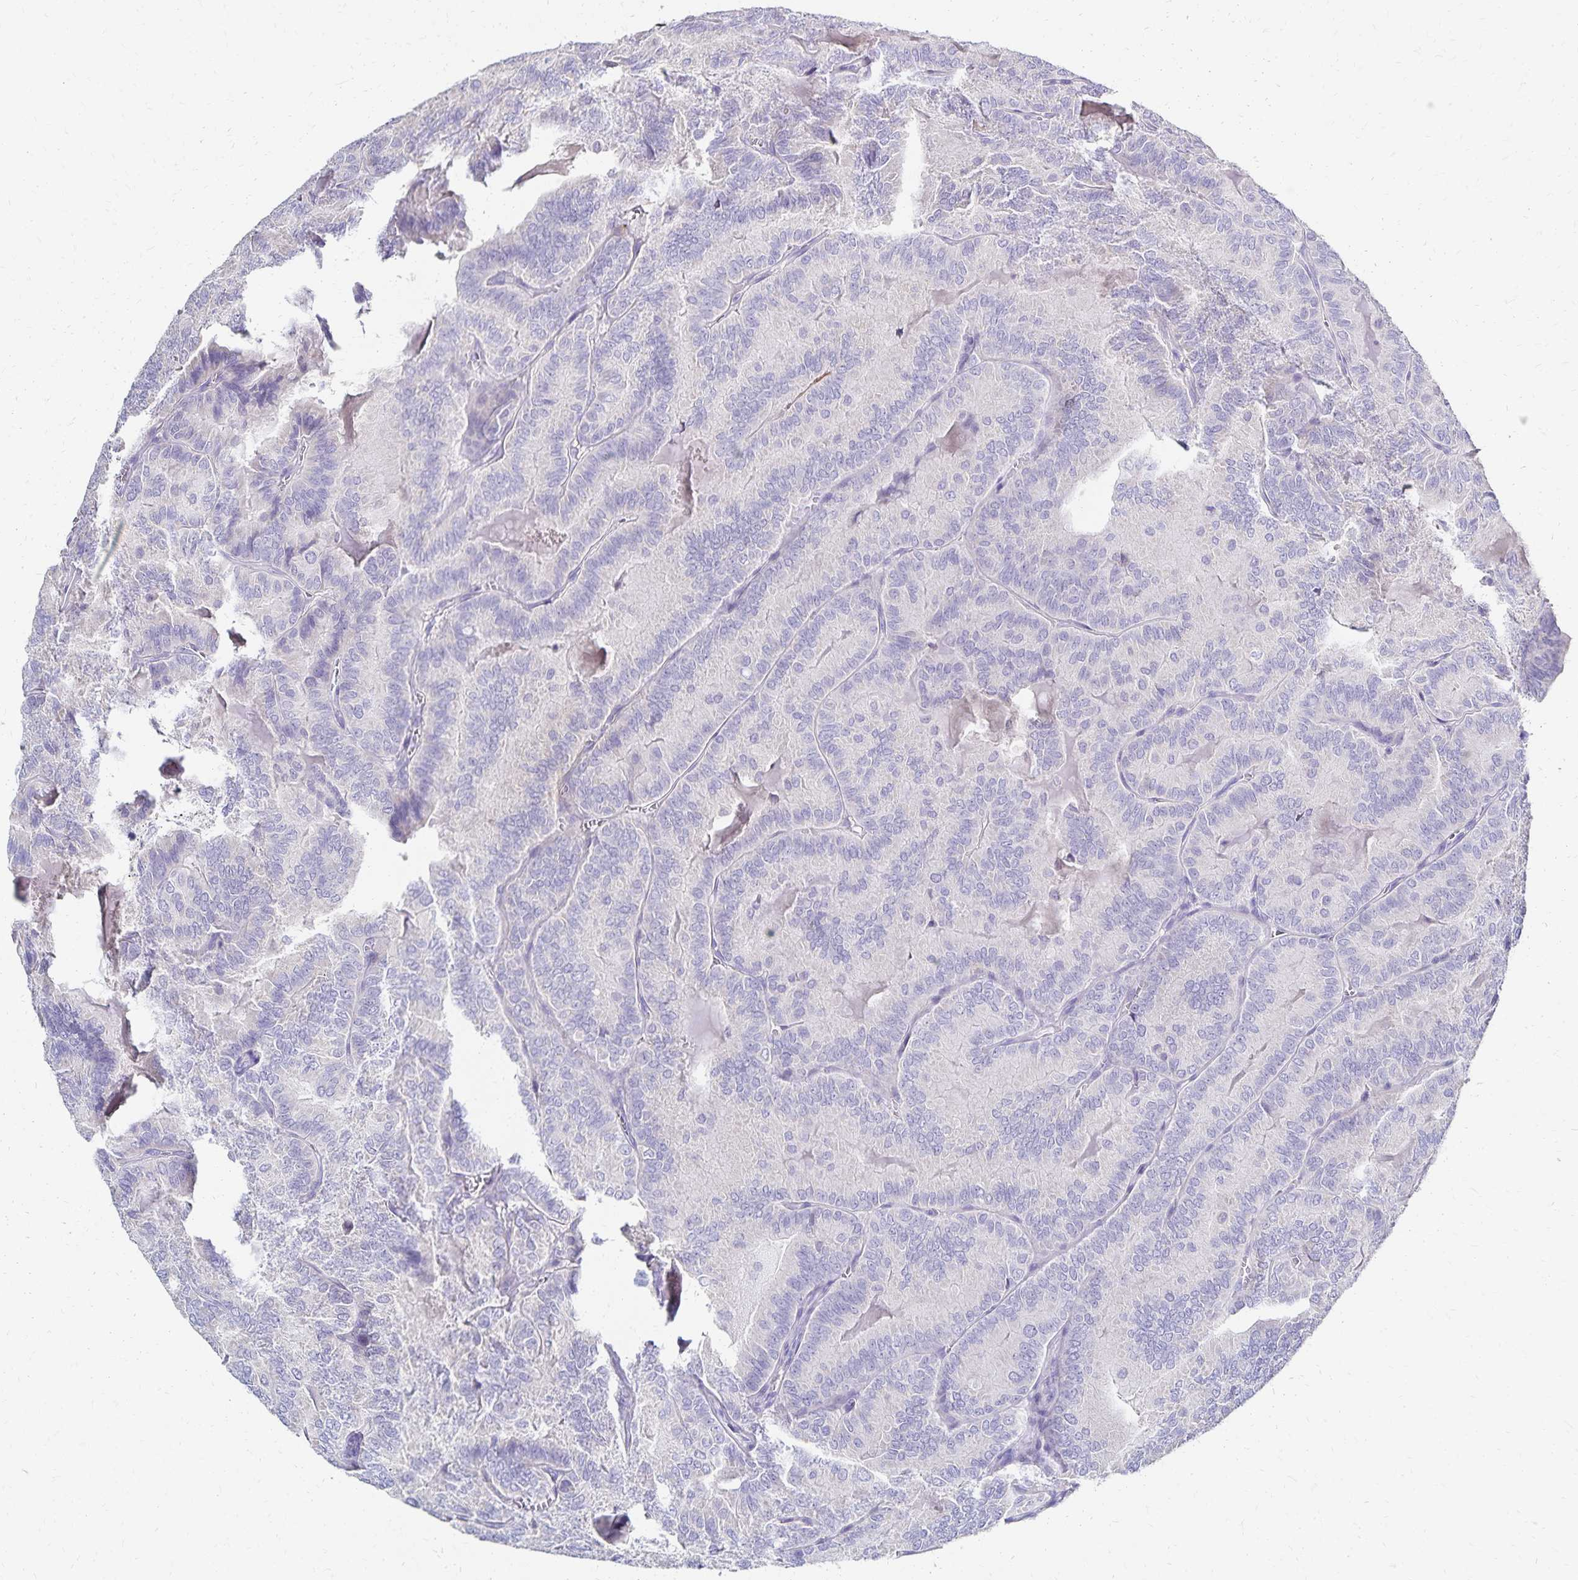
{"staining": {"intensity": "negative", "quantity": "none", "location": "none"}, "tissue": "thyroid cancer", "cell_type": "Tumor cells", "image_type": "cancer", "snomed": [{"axis": "morphology", "description": "Papillary adenocarcinoma, NOS"}, {"axis": "topography", "description": "Thyroid gland"}], "caption": "Thyroid cancer stained for a protein using IHC displays no staining tumor cells.", "gene": "PAX5", "patient": {"sex": "female", "age": 75}}